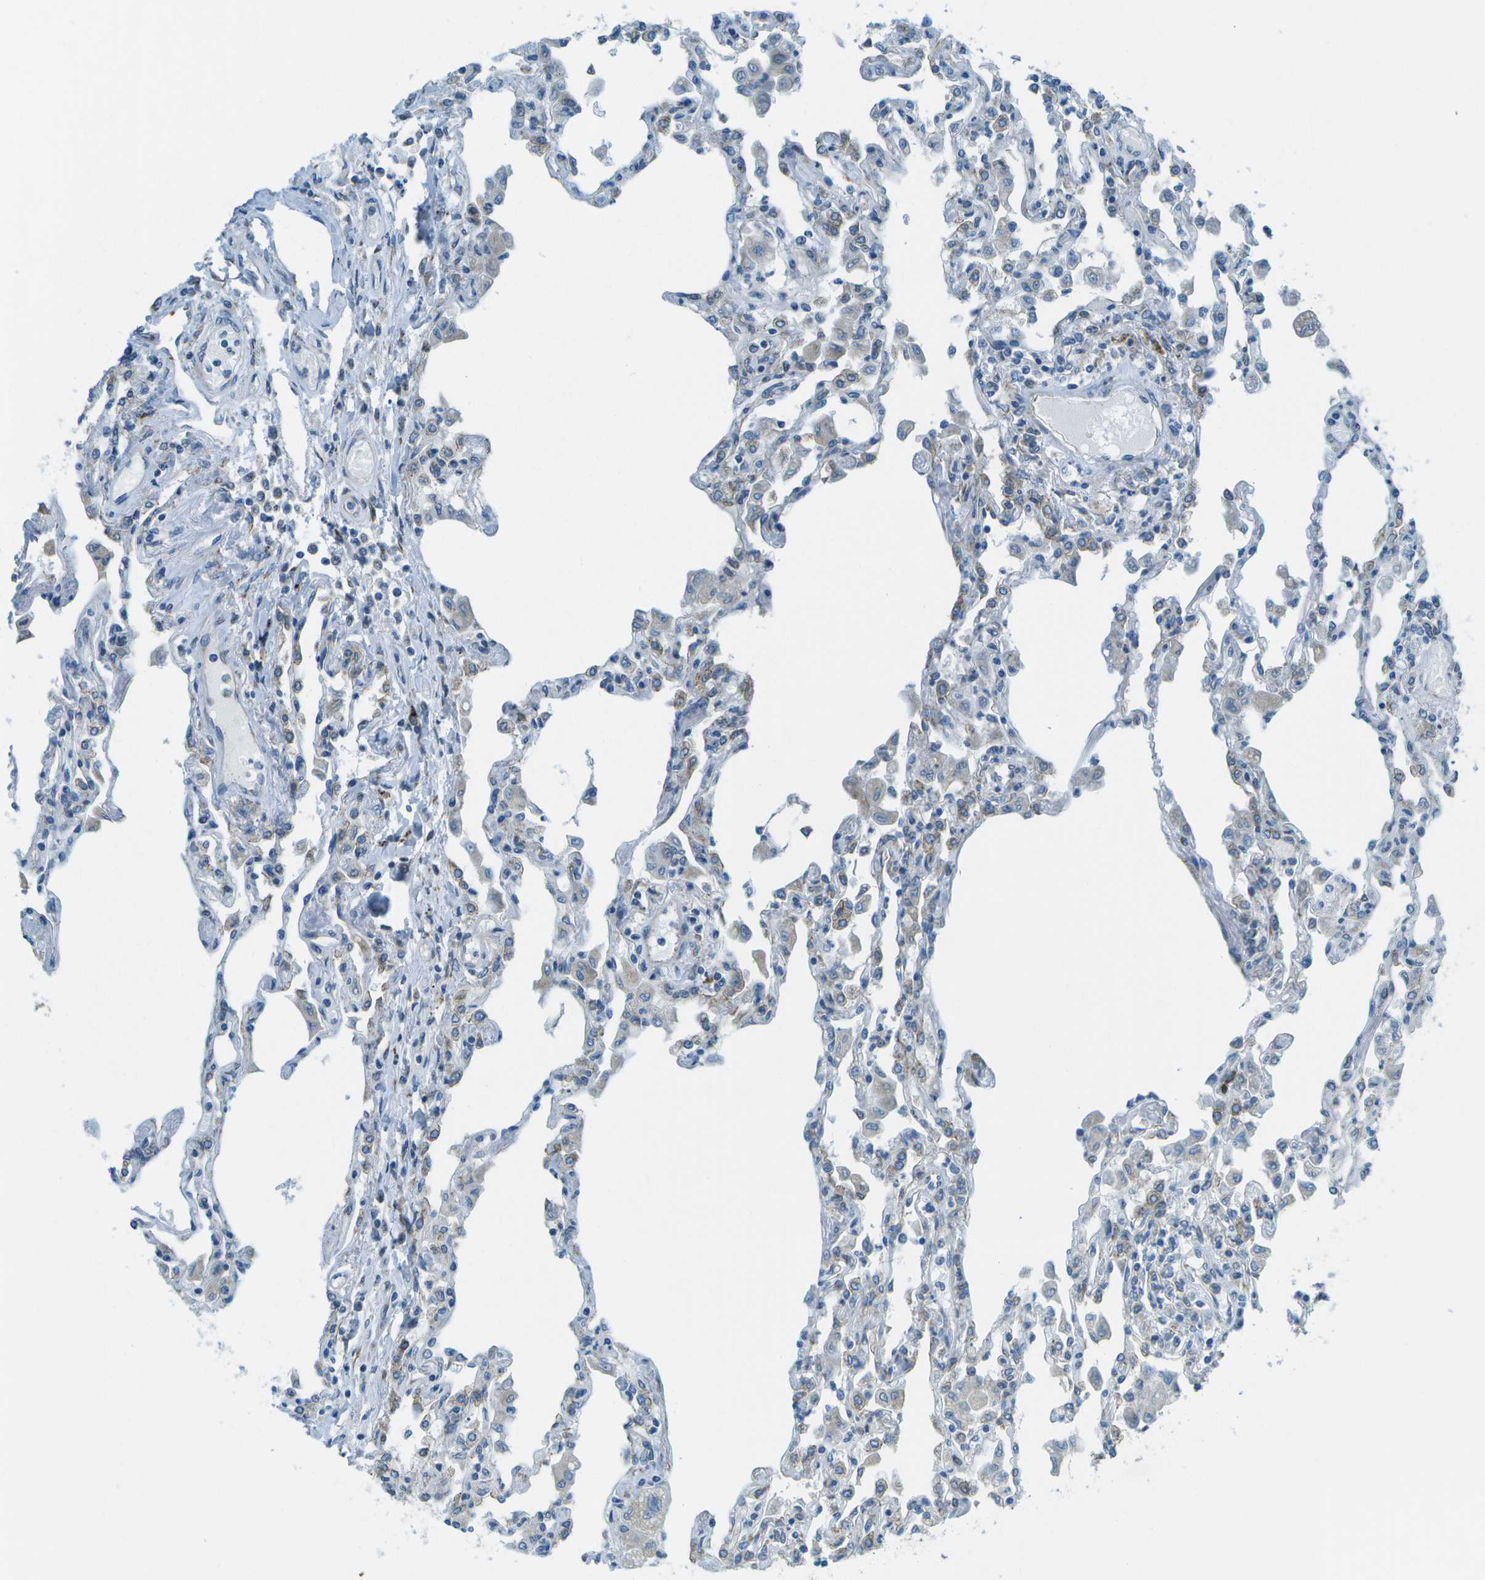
{"staining": {"intensity": "negative", "quantity": "none", "location": "none"}, "tissue": "lung", "cell_type": "Alveolar cells", "image_type": "normal", "snomed": [{"axis": "morphology", "description": "Normal tissue, NOS"}, {"axis": "topography", "description": "Bronchus"}, {"axis": "topography", "description": "Lung"}], "caption": "This is a micrograph of immunohistochemistry staining of unremarkable lung, which shows no positivity in alveolar cells.", "gene": "KCTD3", "patient": {"sex": "female", "age": 49}}